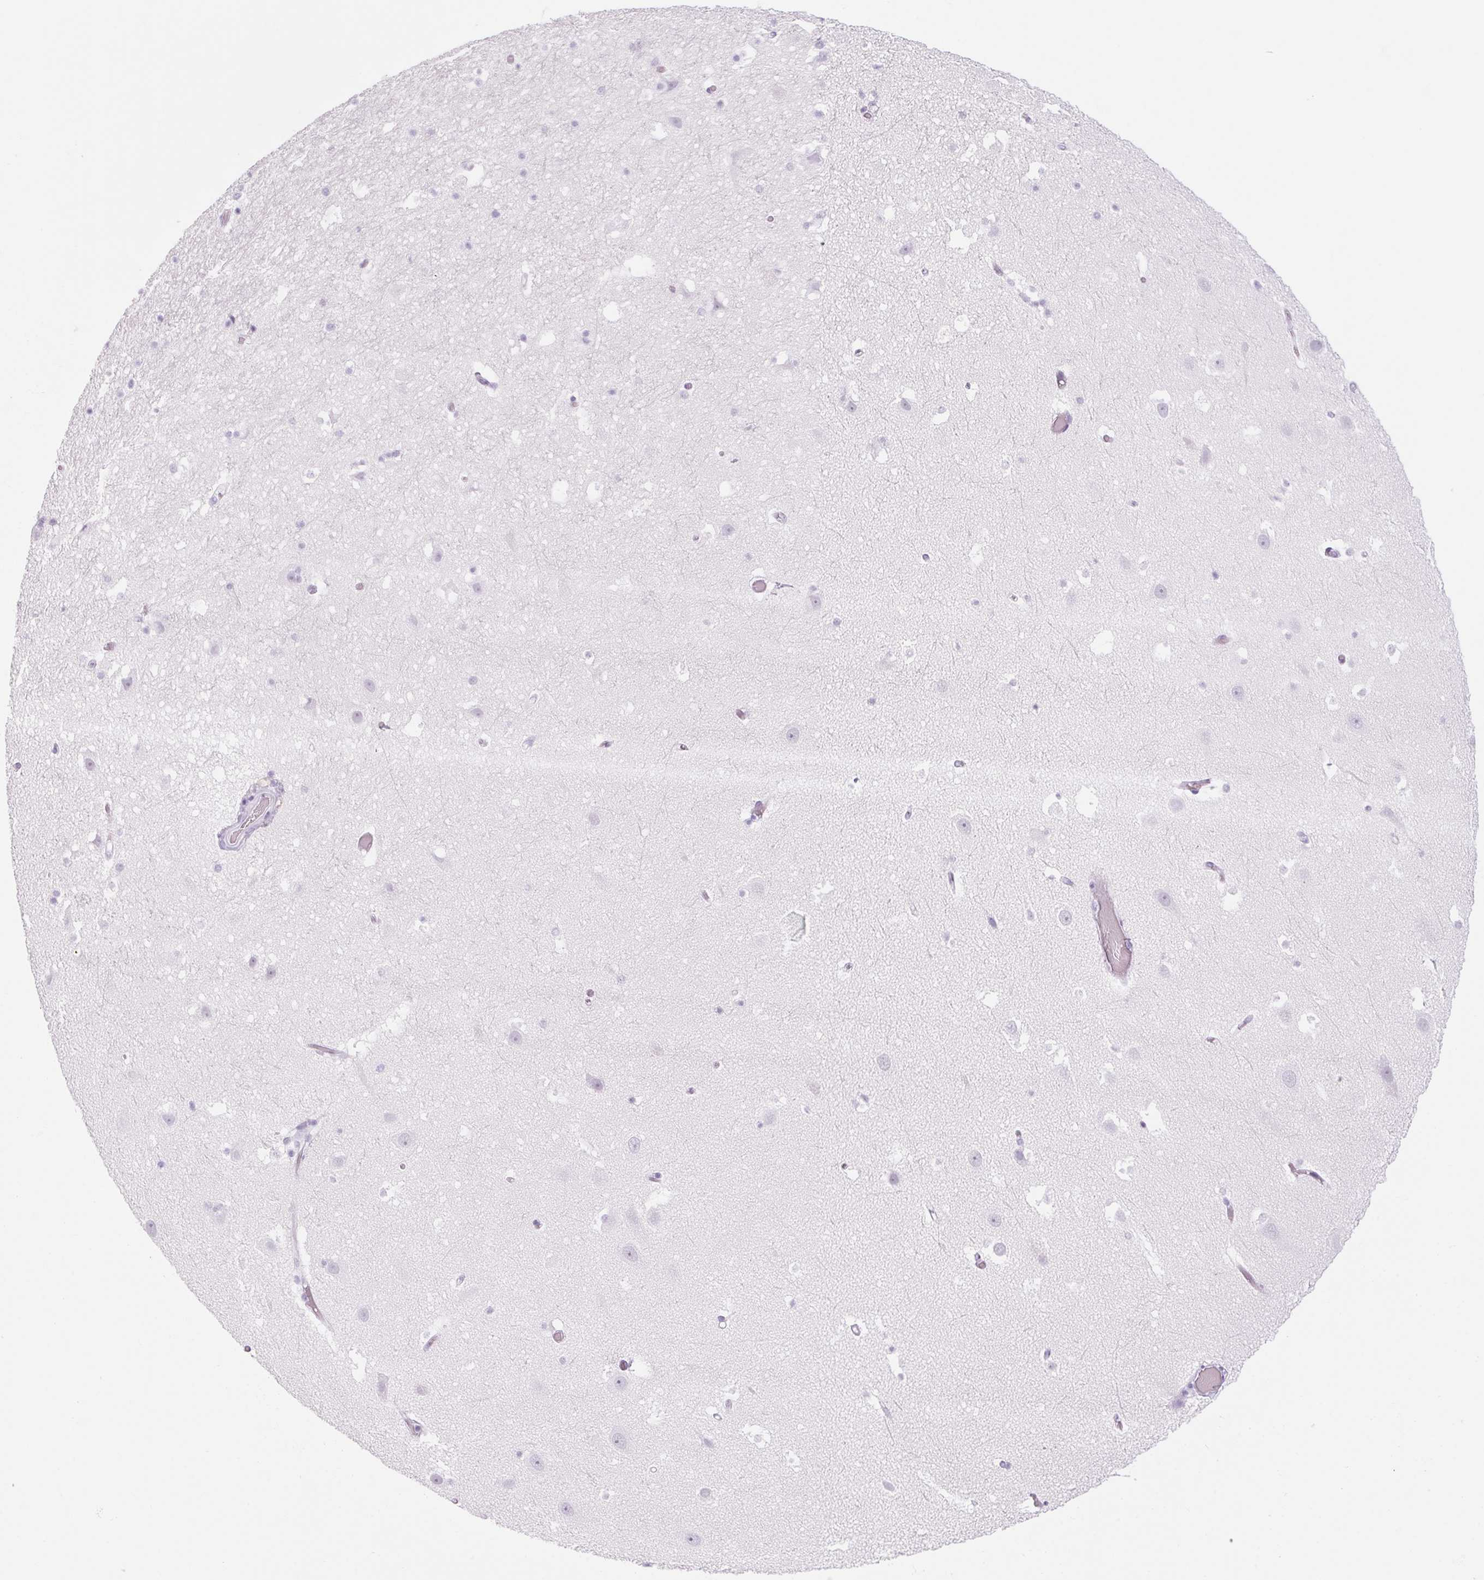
{"staining": {"intensity": "negative", "quantity": "none", "location": "none"}, "tissue": "hippocampus", "cell_type": "Glial cells", "image_type": "normal", "snomed": [{"axis": "morphology", "description": "Normal tissue, NOS"}, {"axis": "topography", "description": "Hippocampus"}], "caption": "Histopathology image shows no protein staining in glial cells of normal hippocampus. (Brightfield microscopy of DAB immunohistochemistry (IHC) at high magnification).", "gene": "RPTN", "patient": {"sex": "male", "age": 26}}